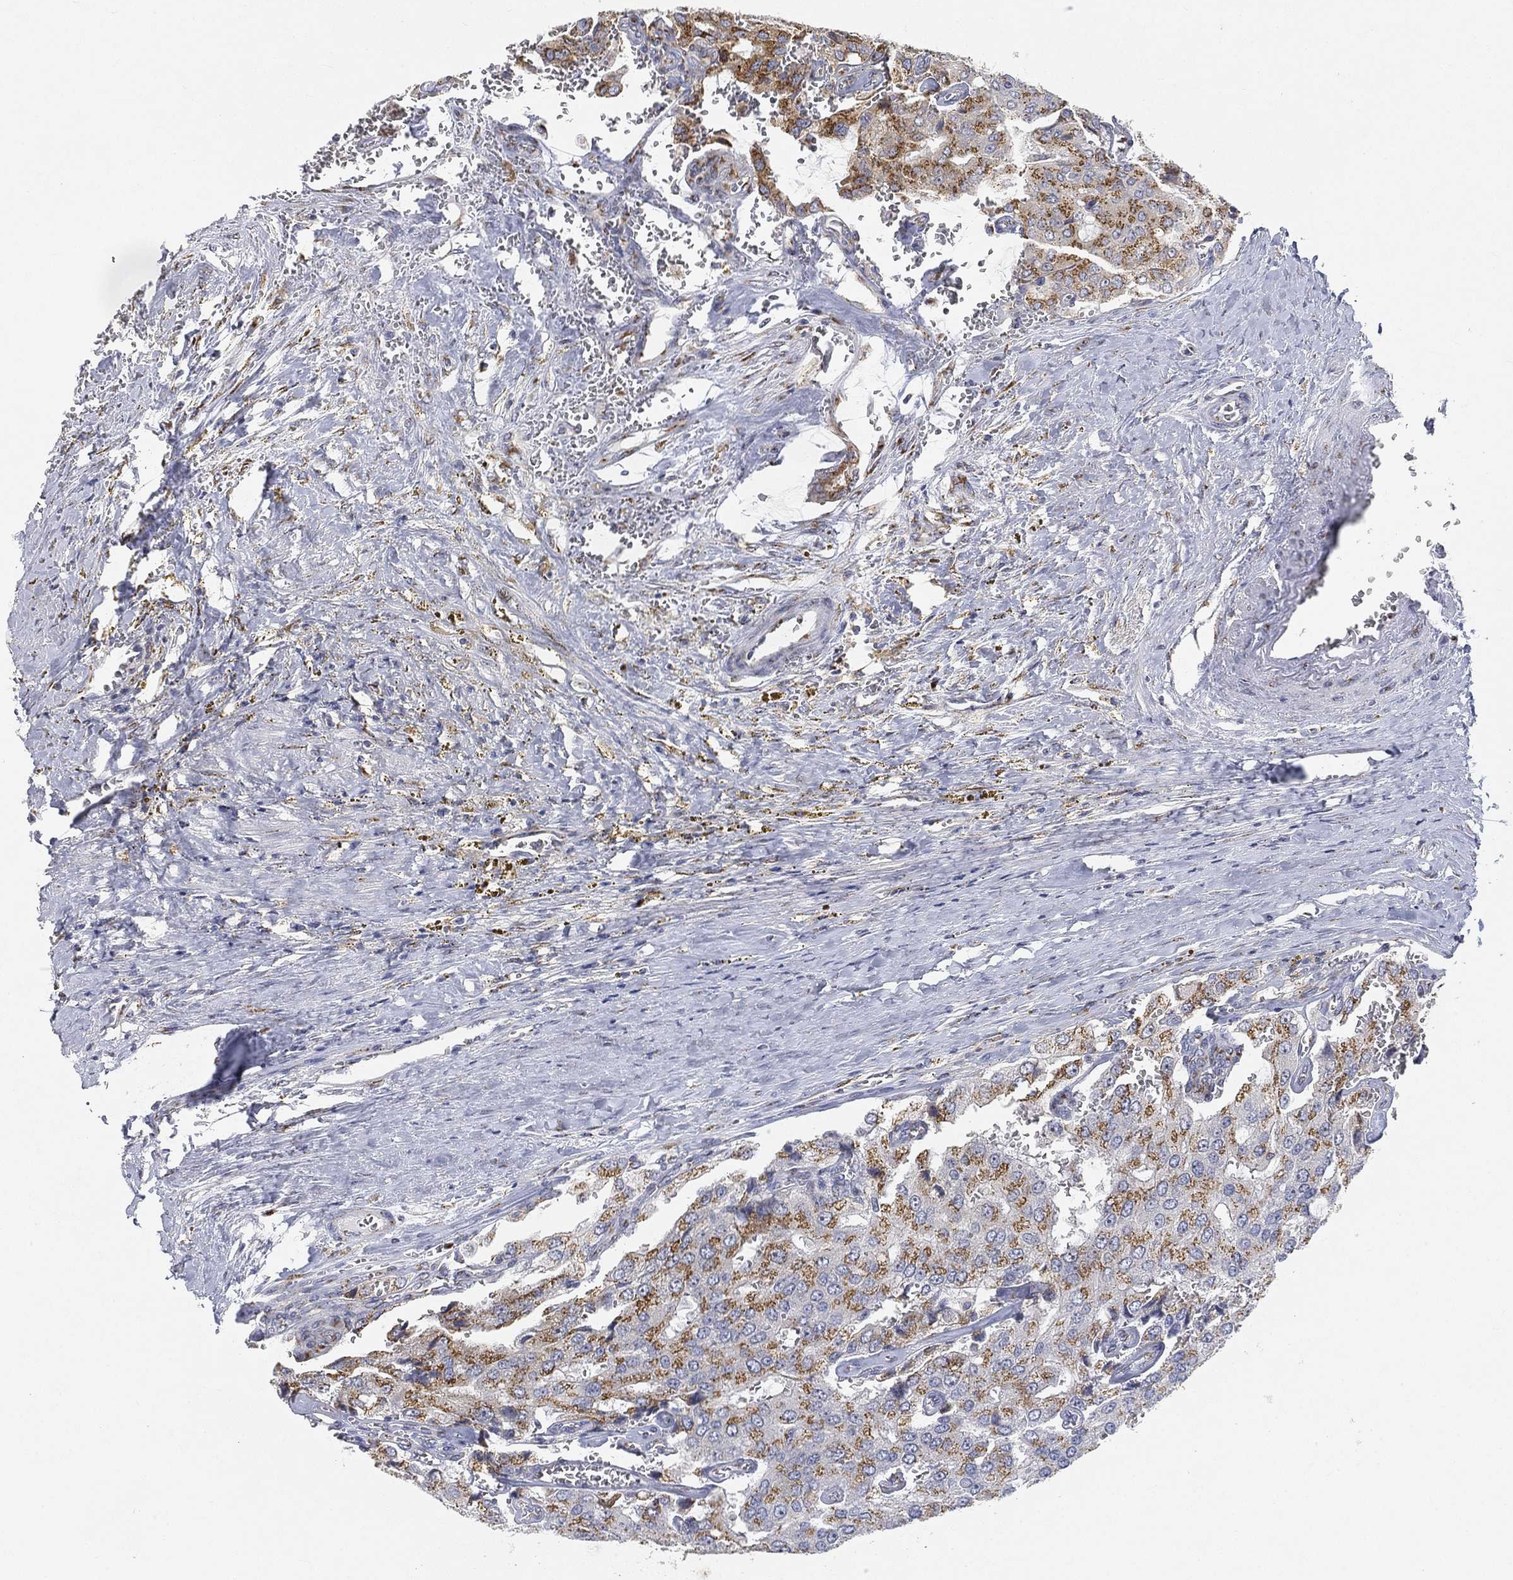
{"staining": {"intensity": "strong", "quantity": ">75%", "location": "cytoplasmic/membranous"}, "tissue": "prostate cancer", "cell_type": "Tumor cells", "image_type": "cancer", "snomed": [{"axis": "morphology", "description": "Adenocarcinoma, NOS"}, {"axis": "topography", "description": "Prostate and seminal vesicle, NOS"}, {"axis": "topography", "description": "Prostate"}], "caption": "IHC micrograph of neoplastic tissue: human prostate adenocarcinoma stained using immunohistochemistry displays high levels of strong protein expression localized specifically in the cytoplasmic/membranous of tumor cells, appearing as a cytoplasmic/membranous brown color.", "gene": "TICAM1", "patient": {"sex": "male", "age": 67}}